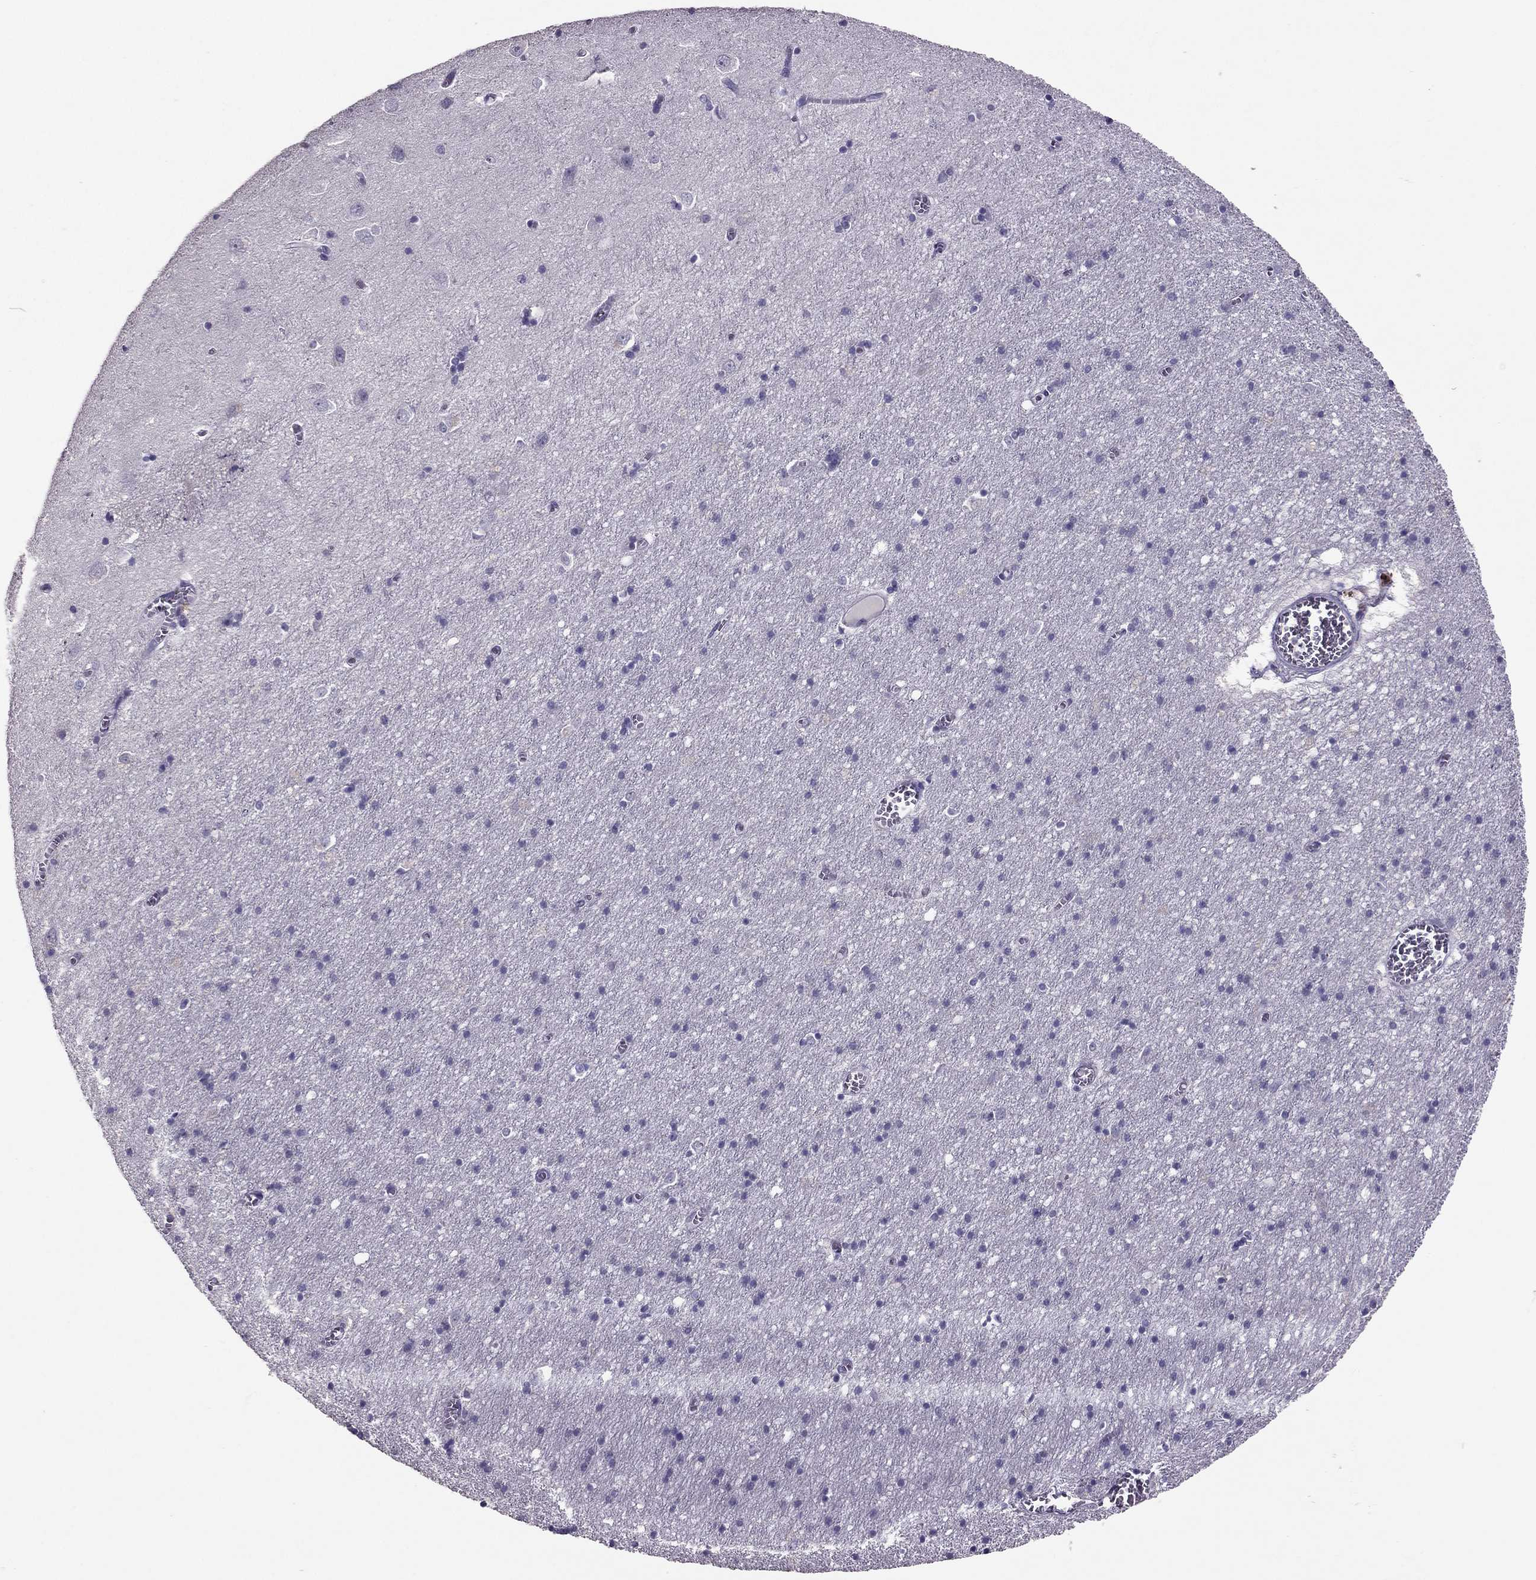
{"staining": {"intensity": "negative", "quantity": "none", "location": "none"}, "tissue": "cerebral cortex", "cell_type": "Endothelial cells", "image_type": "normal", "snomed": [{"axis": "morphology", "description": "Normal tissue, NOS"}, {"axis": "topography", "description": "Cerebral cortex"}], "caption": "IHC histopathology image of benign human cerebral cortex stained for a protein (brown), which exhibits no staining in endothelial cells.", "gene": "RHO", "patient": {"sex": "male", "age": 70}}